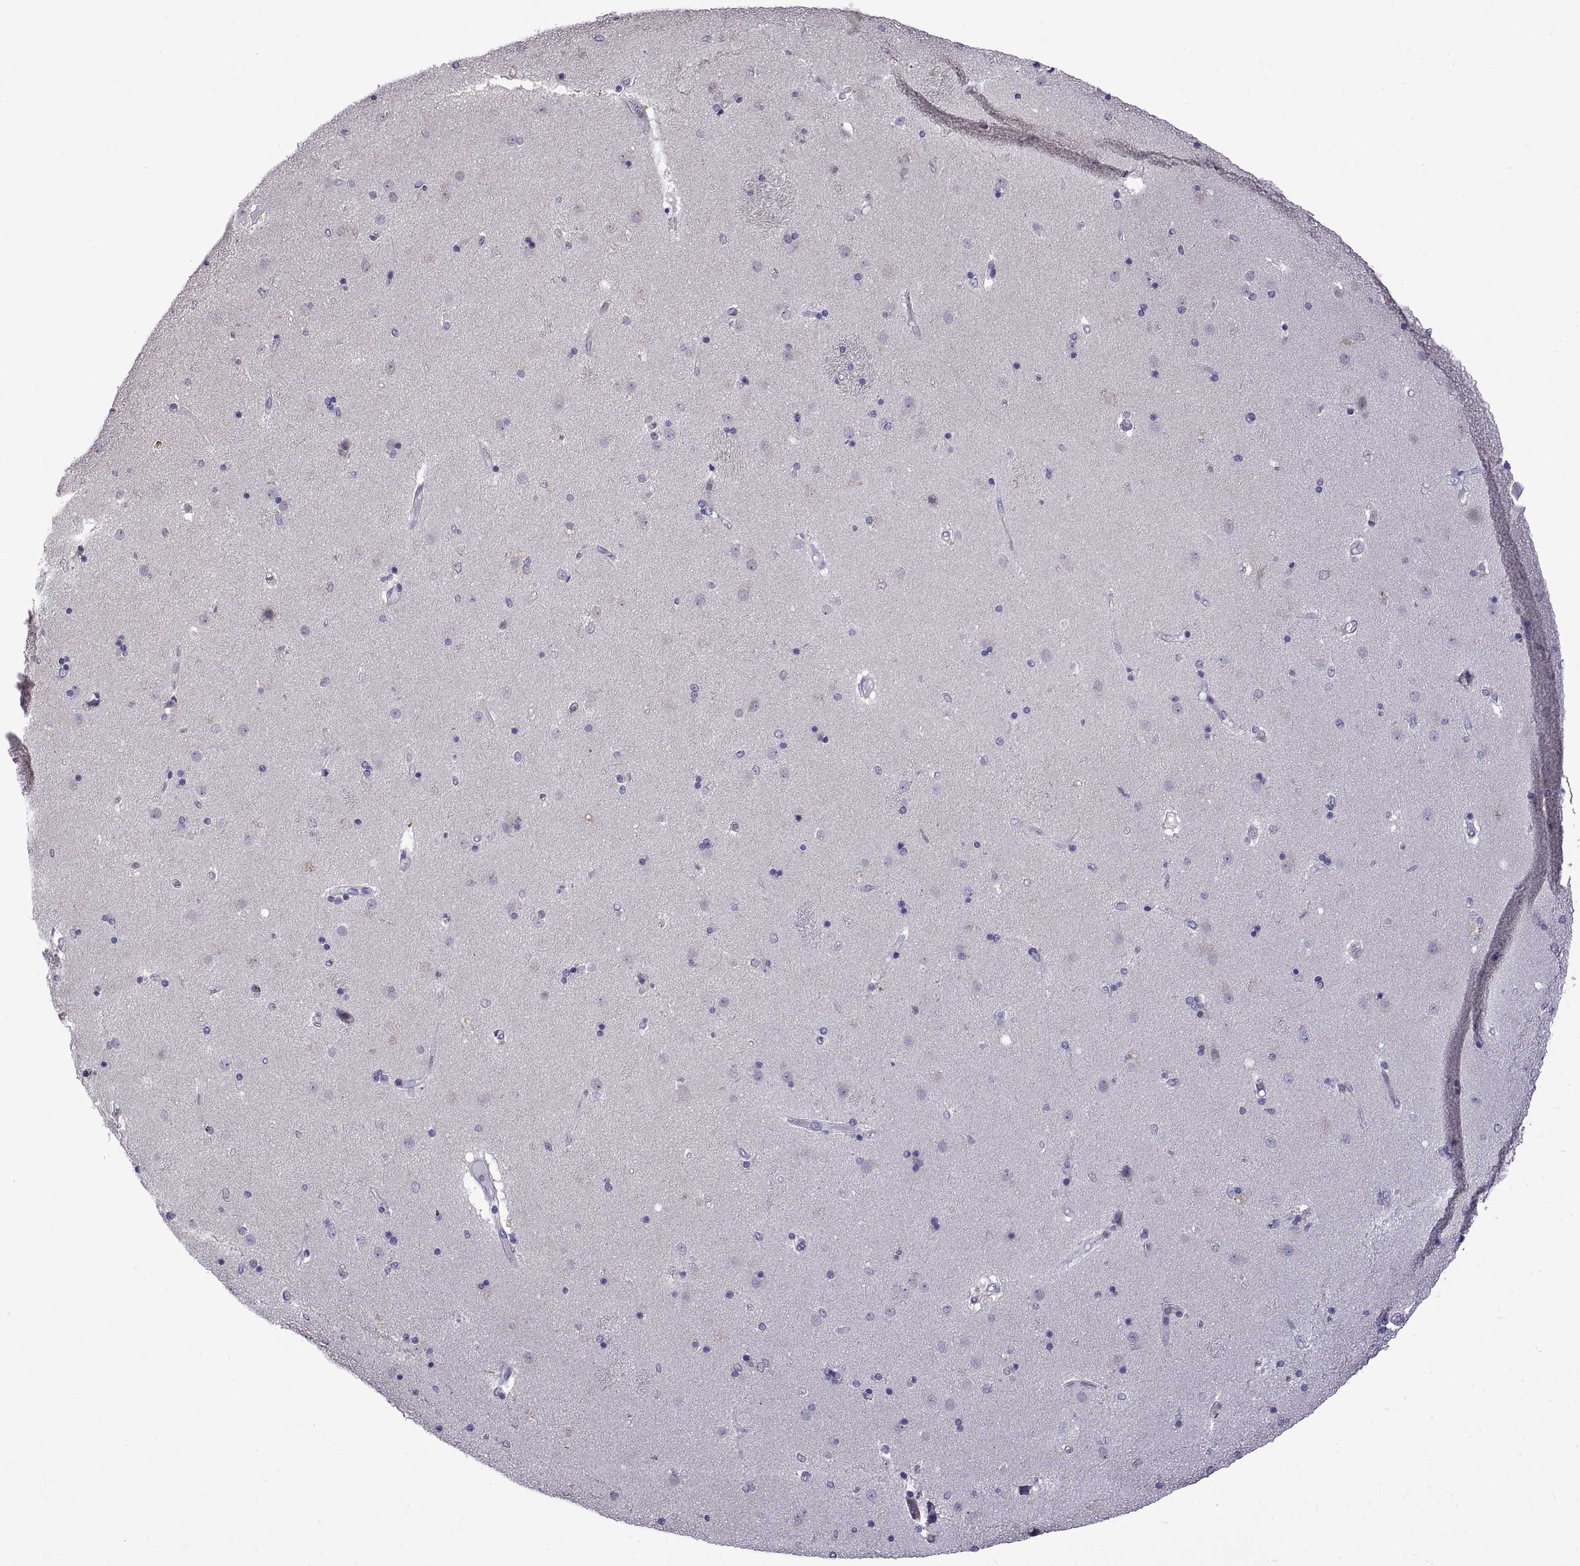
{"staining": {"intensity": "negative", "quantity": "none", "location": "none"}, "tissue": "caudate", "cell_type": "Glial cells", "image_type": "normal", "snomed": [{"axis": "morphology", "description": "Normal tissue, NOS"}, {"axis": "topography", "description": "Lateral ventricle wall"}], "caption": "DAB (3,3'-diaminobenzidine) immunohistochemical staining of unremarkable human caudate demonstrates no significant staining in glial cells. (IHC, brightfield microscopy, high magnification).", "gene": "SPDYE10", "patient": {"sex": "female", "age": 71}}